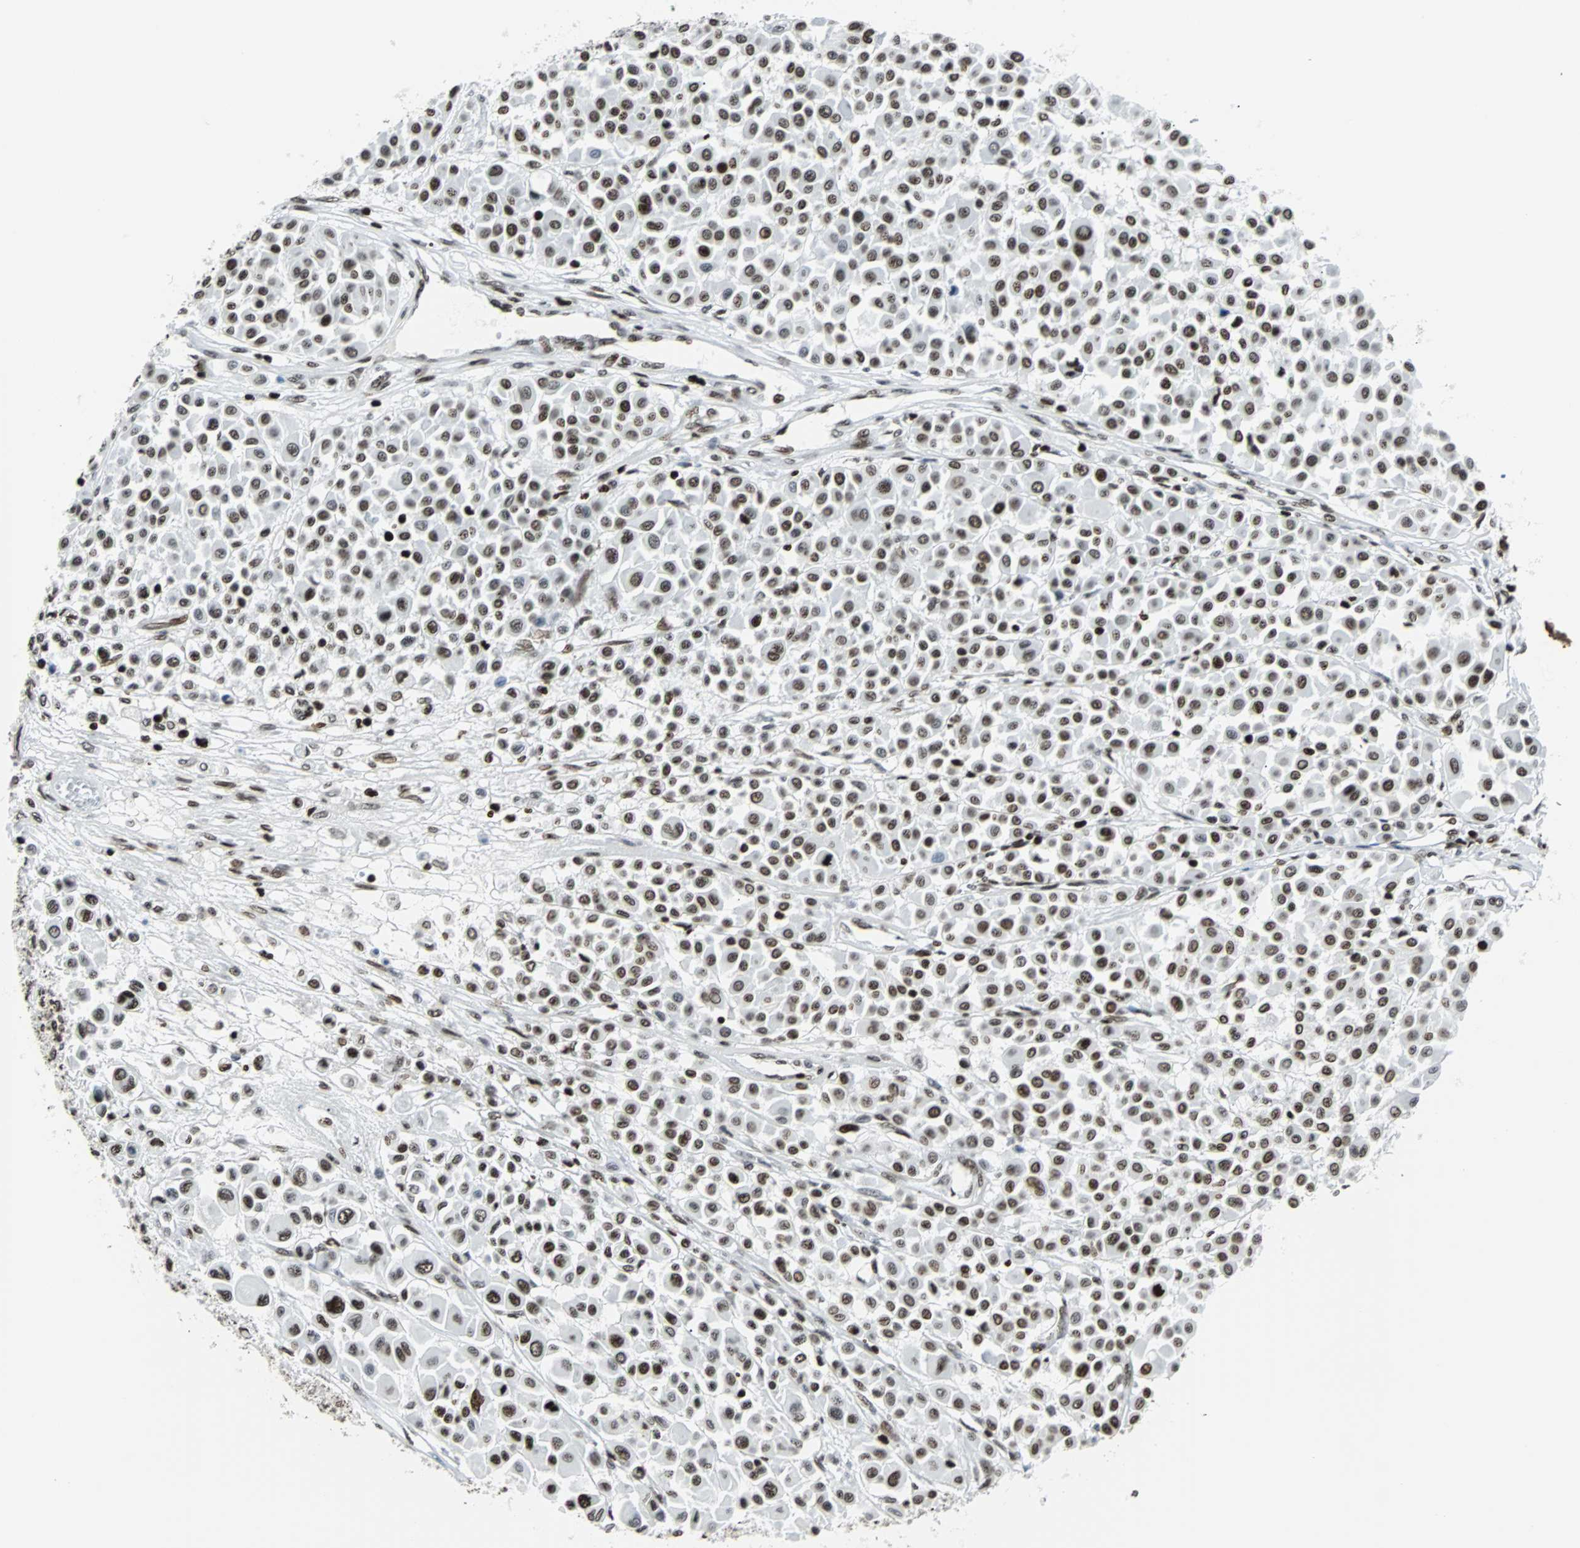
{"staining": {"intensity": "moderate", "quantity": ">75%", "location": "nuclear"}, "tissue": "melanoma", "cell_type": "Tumor cells", "image_type": "cancer", "snomed": [{"axis": "morphology", "description": "Malignant melanoma, Metastatic site"}, {"axis": "topography", "description": "Soft tissue"}], "caption": "Immunohistochemical staining of malignant melanoma (metastatic site) demonstrates medium levels of moderate nuclear protein positivity in approximately >75% of tumor cells. (brown staining indicates protein expression, while blue staining denotes nuclei).", "gene": "ZNF131", "patient": {"sex": "male", "age": 41}}